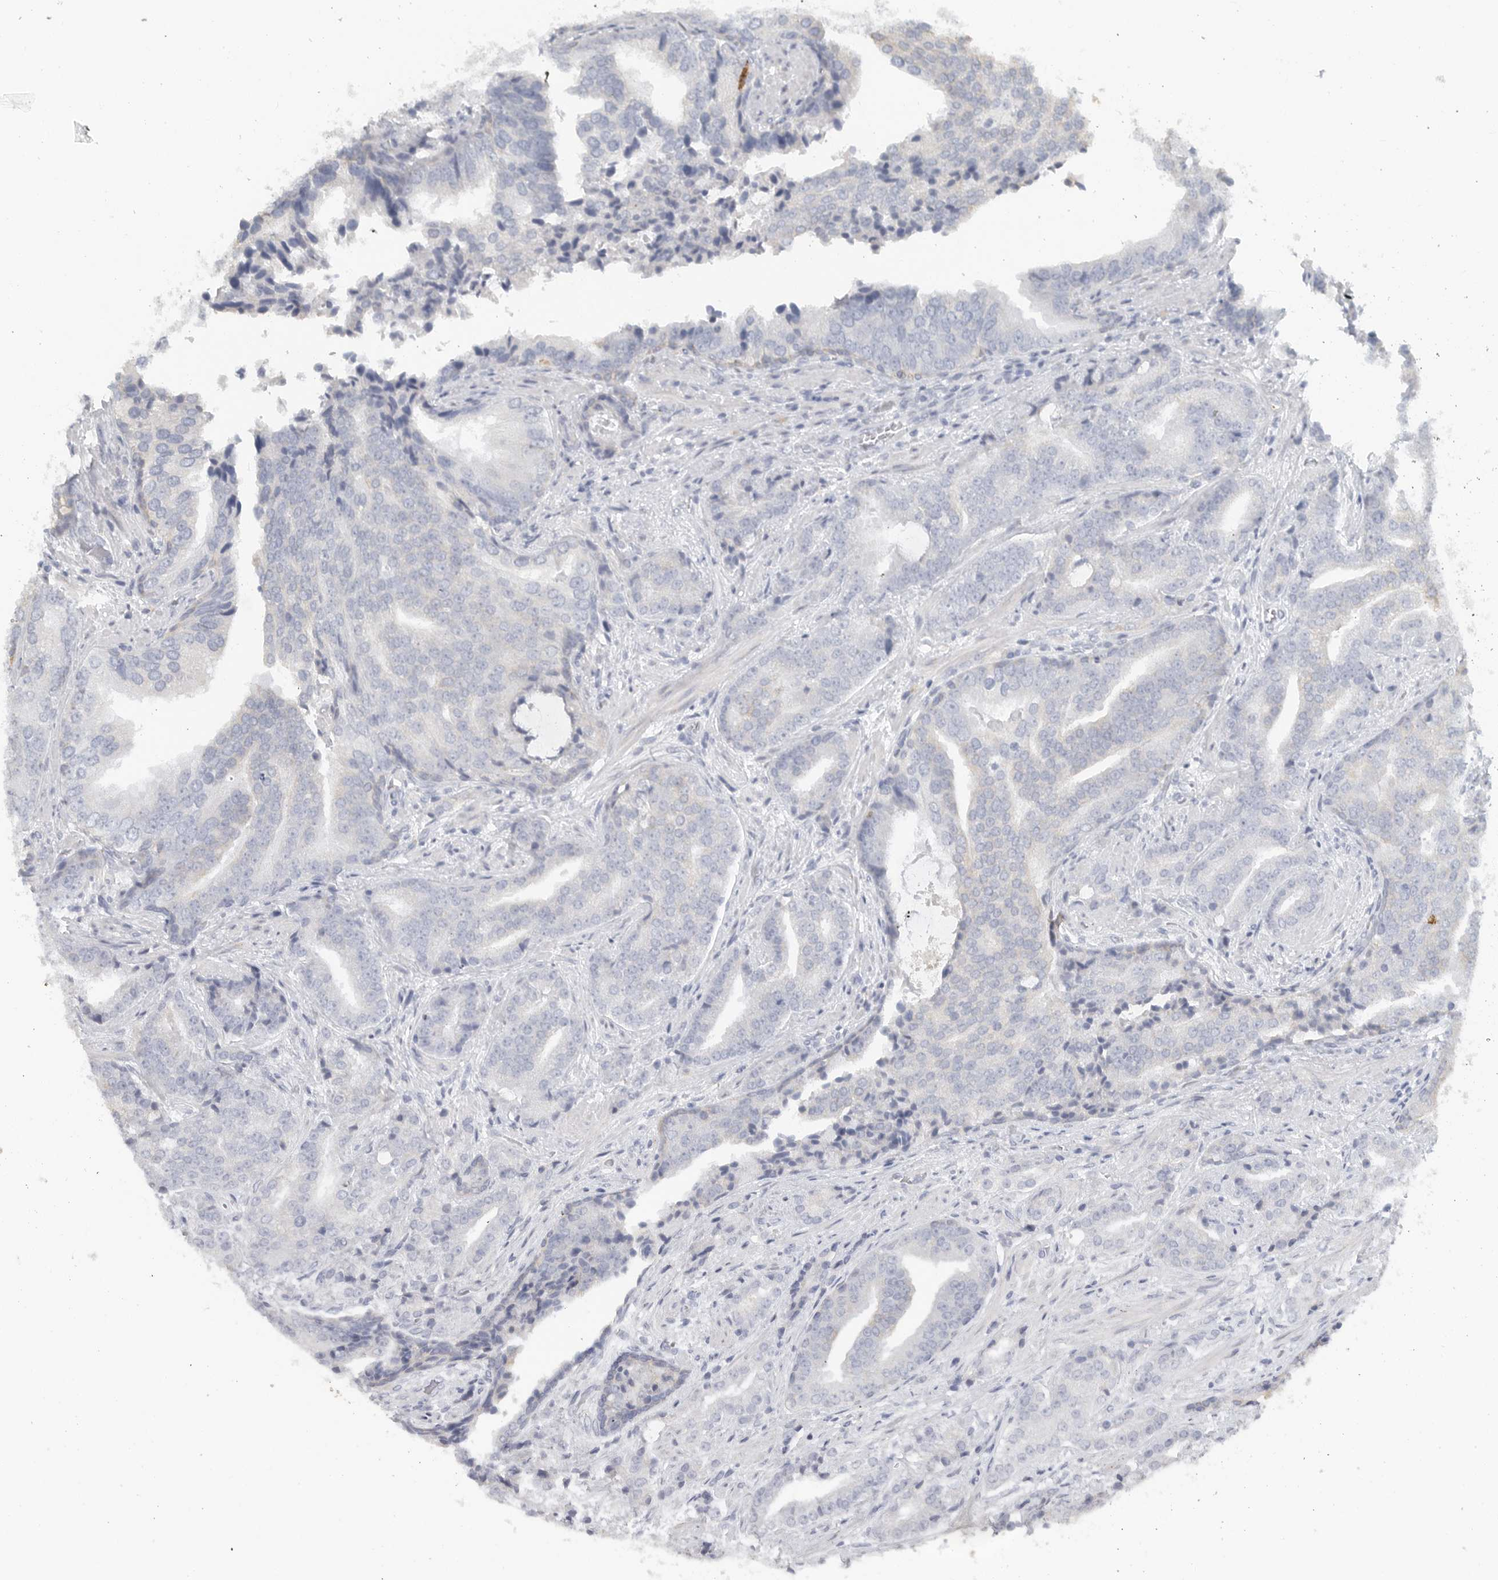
{"staining": {"intensity": "negative", "quantity": "none", "location": "none"}, "tissue": "prostate cancer", "cell_type": "Tumor cells", "image_type": "cancer", "snomed": [{"axis": "morphology", "description": "Adenocarcinoma, Low grade"}, {"axis": "topography", "description": "Prostate"}], "caption": "Immunohistochemistry (IHC) image of human prostate cancer stained for a protein (brown), which demonstrates no positivity in tumor cells. (Brightfield microscopy of DAB immunohistochemistry (IHC) at high magnification).", "gene": "PAM", "patient": {"sex": "male", "age": 67}}